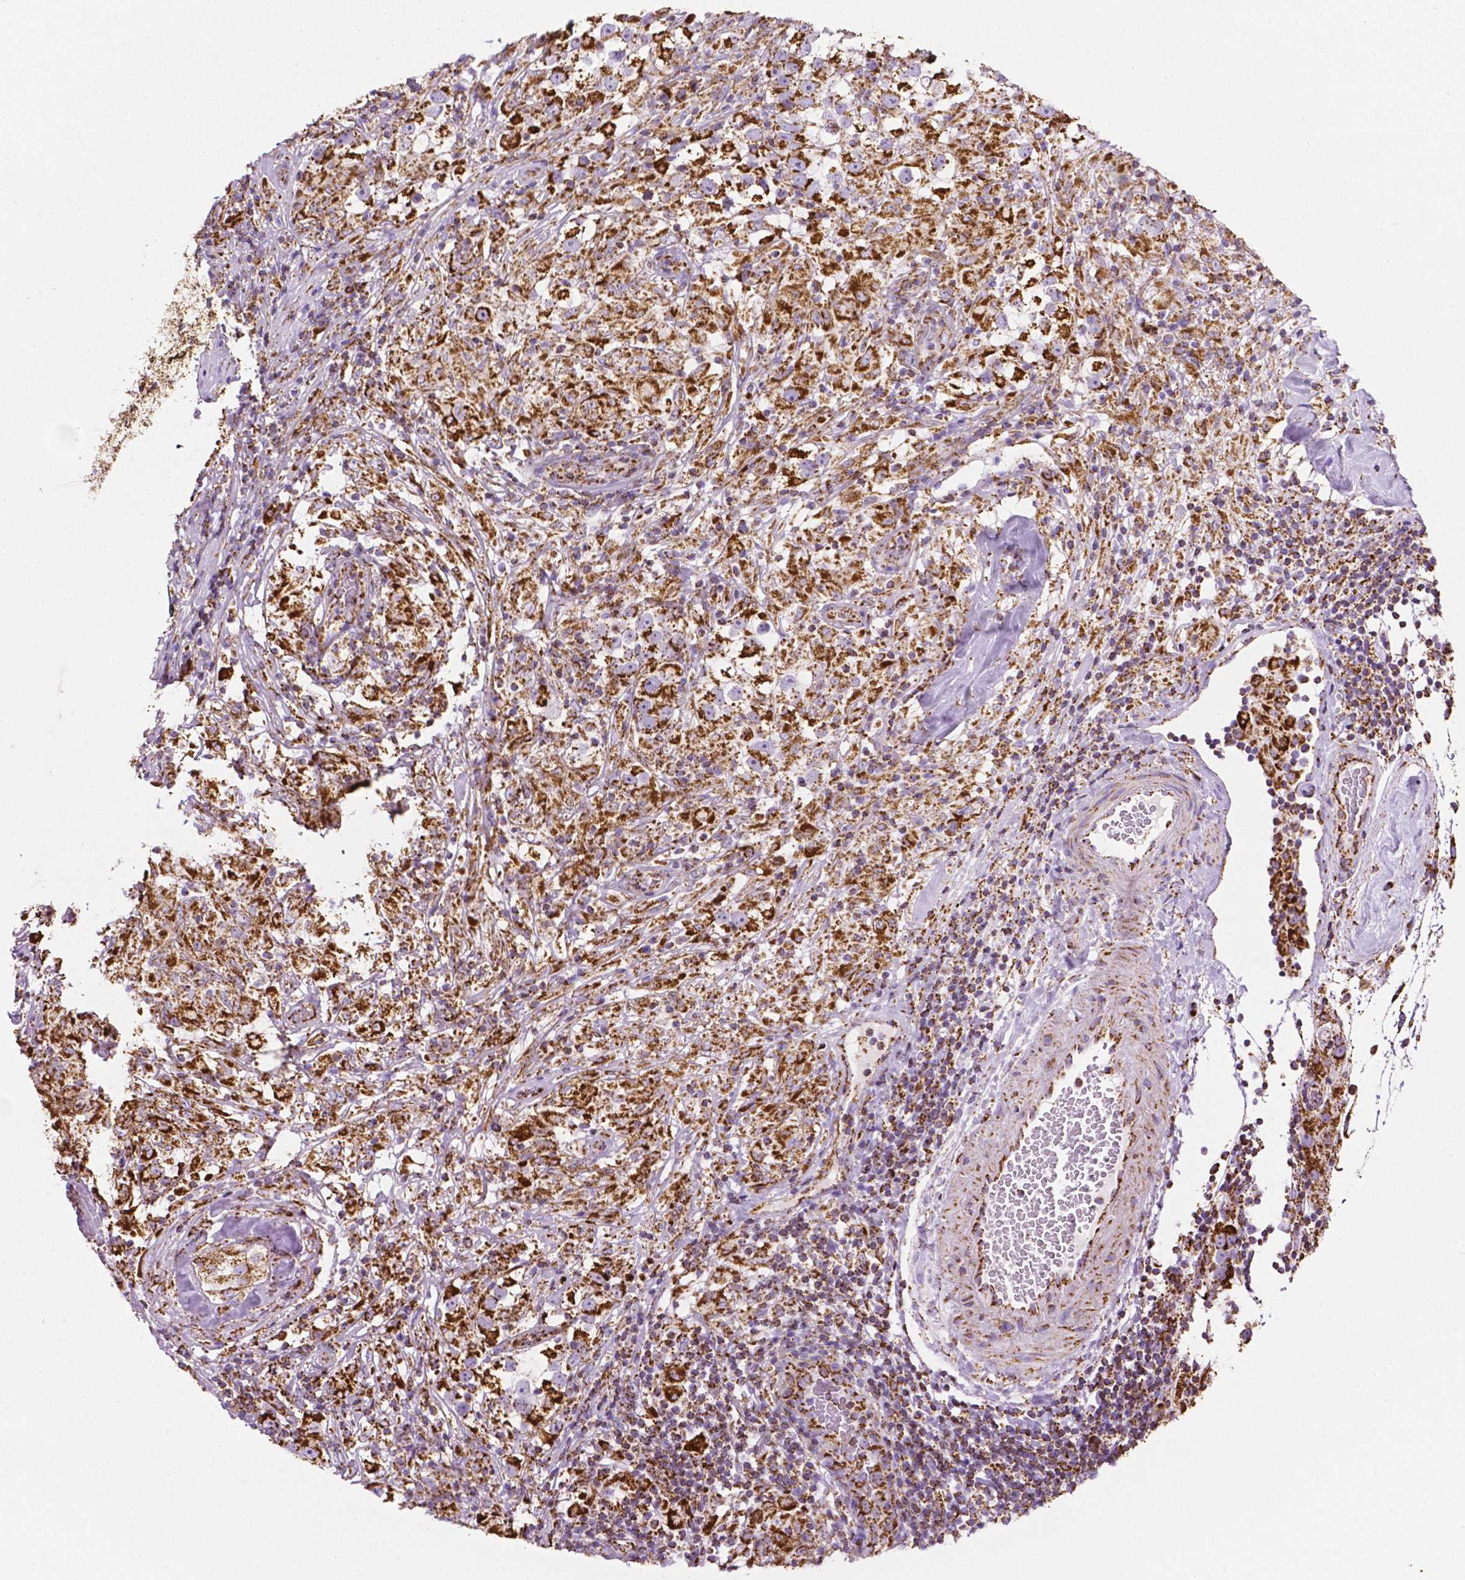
{"staining": {"intensity": "strong", "quantity": ">75%", "location": "cytoplasmic/membranous"}, "tissue": "testis cancer", "cell_type": "Tumor cells", "image_type": "cancer", "snomed": [{"axis": "morphology", "description": "Seminoma, NOS"}, {"axis": "topography", "description": "Testis"}], "caption": "Immunohistochemical staining of testis cancer (seminoma) demonstrates high levels of strong cytoplasmic/membranous protein positivity in about >75% of tumor cells.", "gene": "RMDN3", "patient": {"sex": "male", "age": 46}}